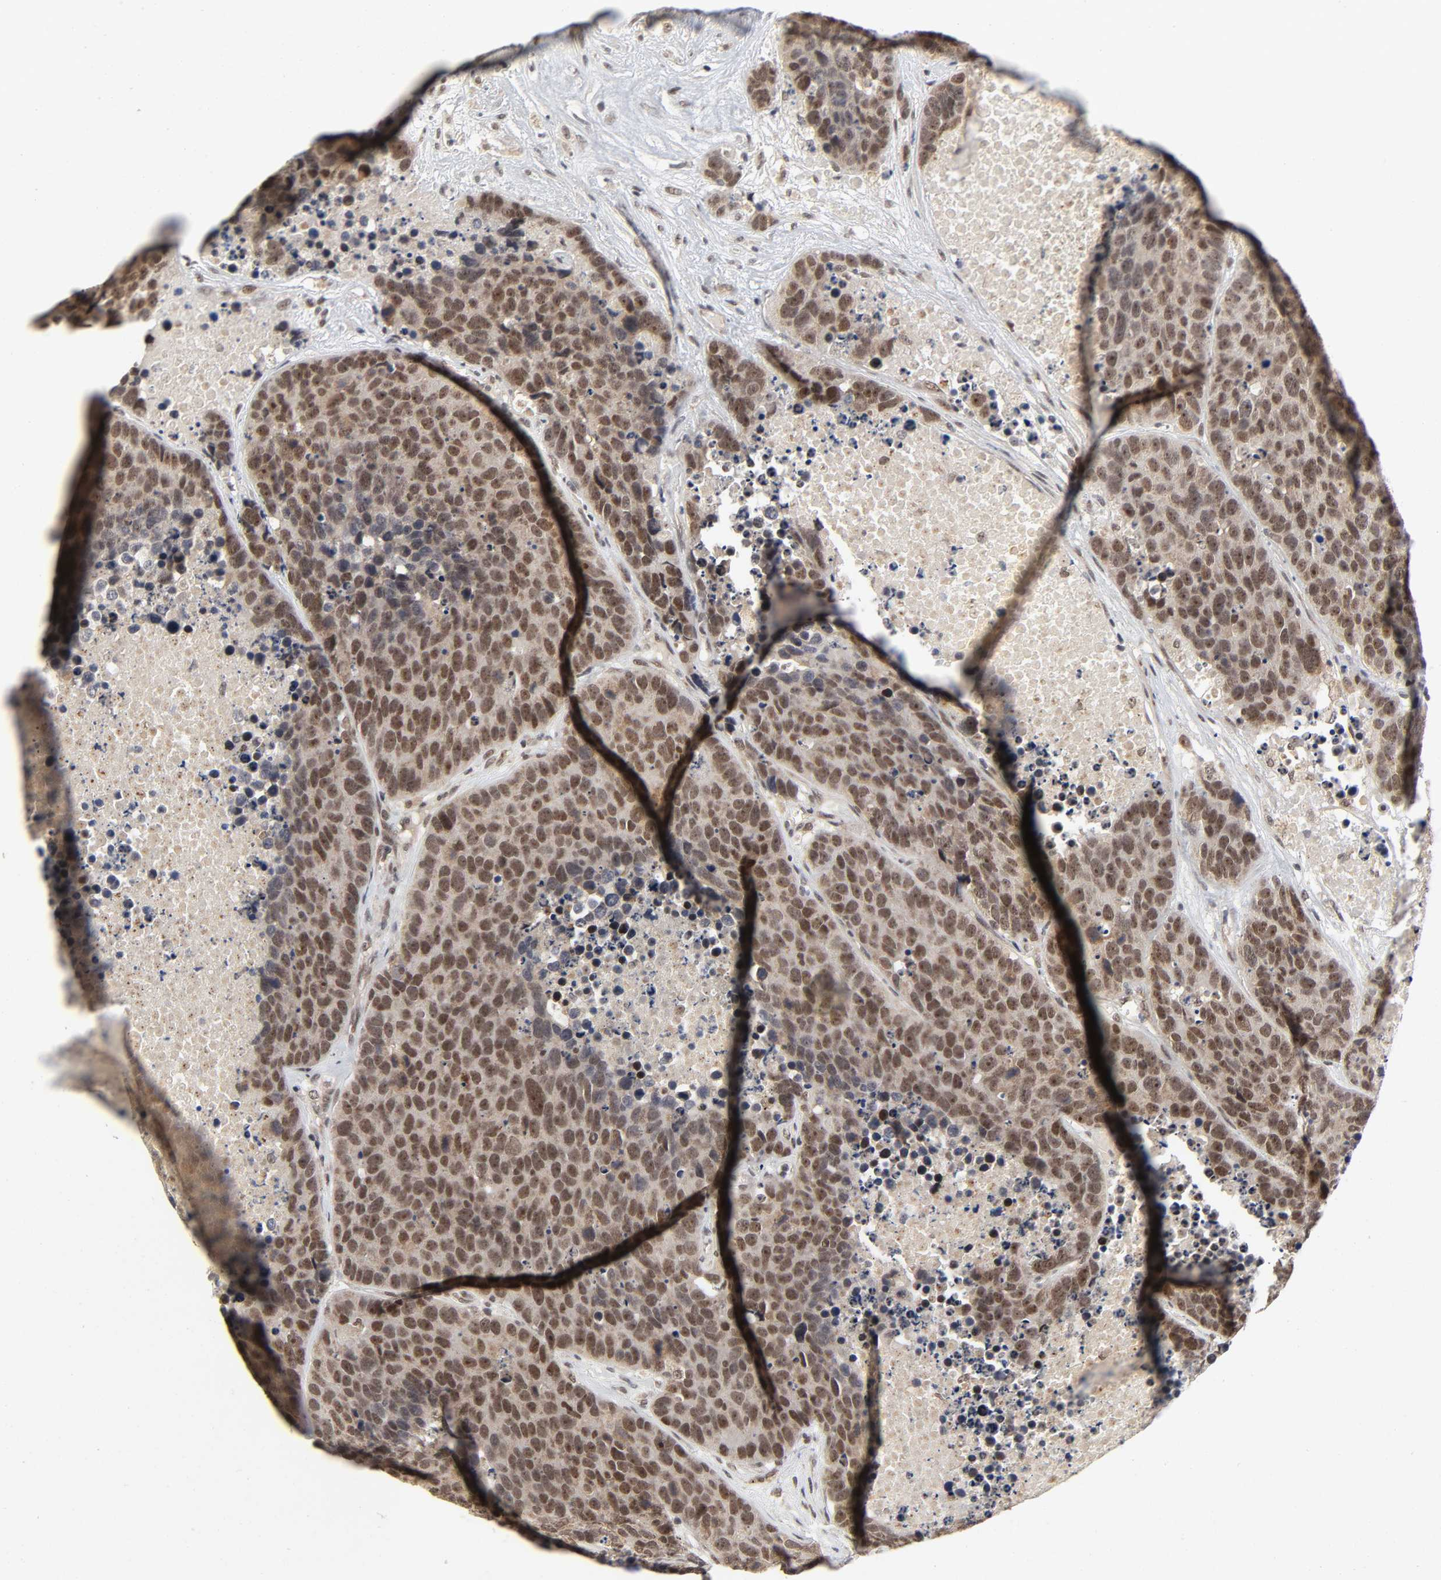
{"staining": {"intensity": "moderate", "quantity": ">75%", "location": "nuclear"}, "tissue": "carcinoid", "cell_type": "Tumor cells", "image_type": "cancer", "snomed": [{"axis": "morphology", "description": "Carcinoid, malignant, NOS"}, {"axis": "topography", "description": "Lung"}], "caption": "Carcinoid (malignant) stained for a protein reveals moderate nuclear positivity in tumor cells. (Stains: DAB in brown, nuclei in blue, Microscopy: brightfield microscopy at high magnification).", "gene": "ZKSCAN8", "patient": {"sex": "male", "age": 60}}